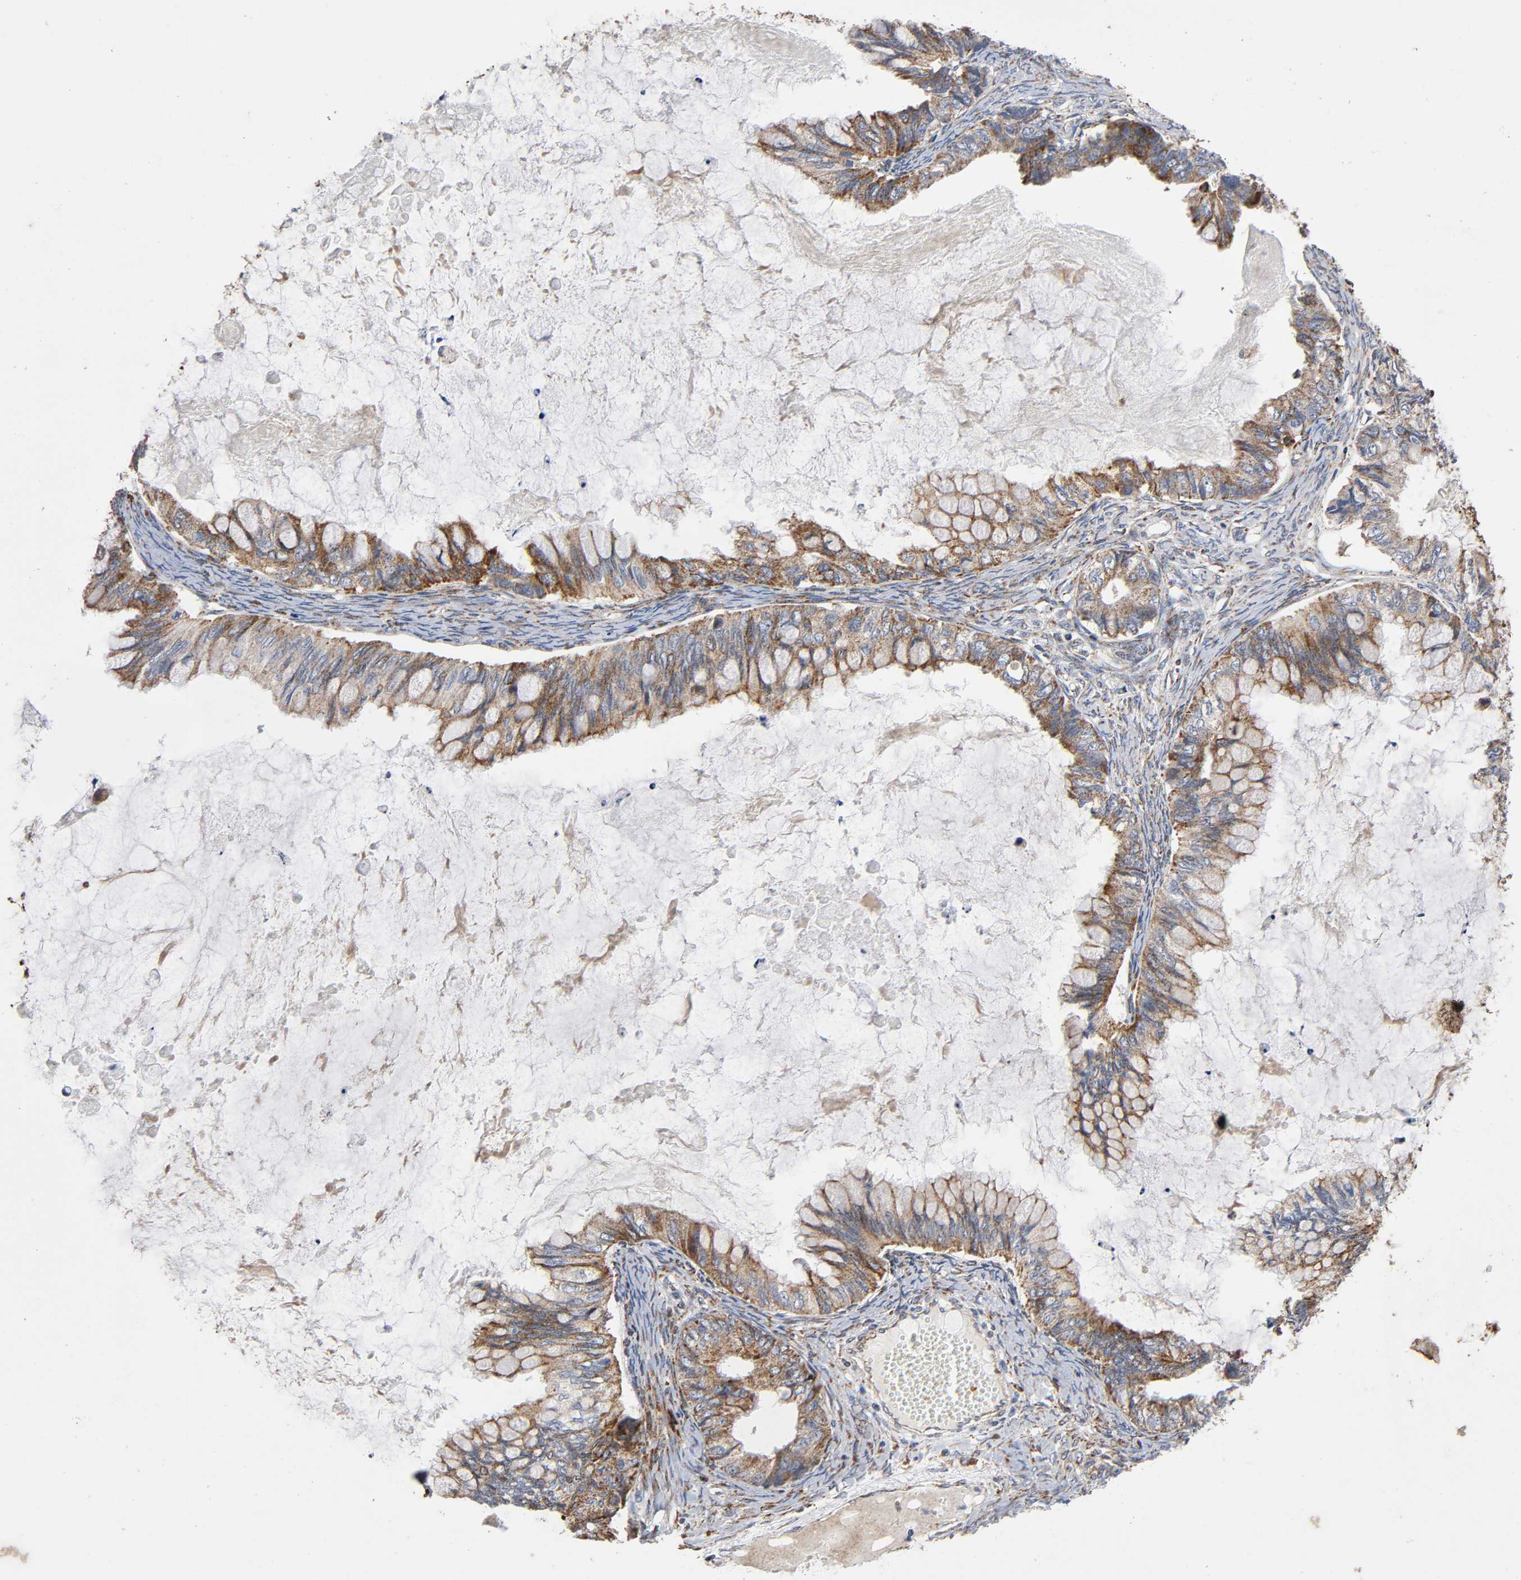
{"staining": {"intensity": "moderate", "quantity": "25%-75%", "location": "cytoplasmic/membranous"}, "tissue": "ovarian cancer", "cell_type": "Tumor cells", "image_type": "cancer", "snomed": [{"axis": "morphology", "description": "Cystadenocarcinoma, mucinous, NOS"}, {"axis": "topography", "description": "Ovary"}], "caption": "The photomicrograph shows staining of ovarian mucinous cystadenocarcinoma, revealing moderate cytoplasmic/membranous protein expression (brown color) within tumor cells.", "gene": "MAP3K1", "patient": {"sex": "female", "age": 80}}